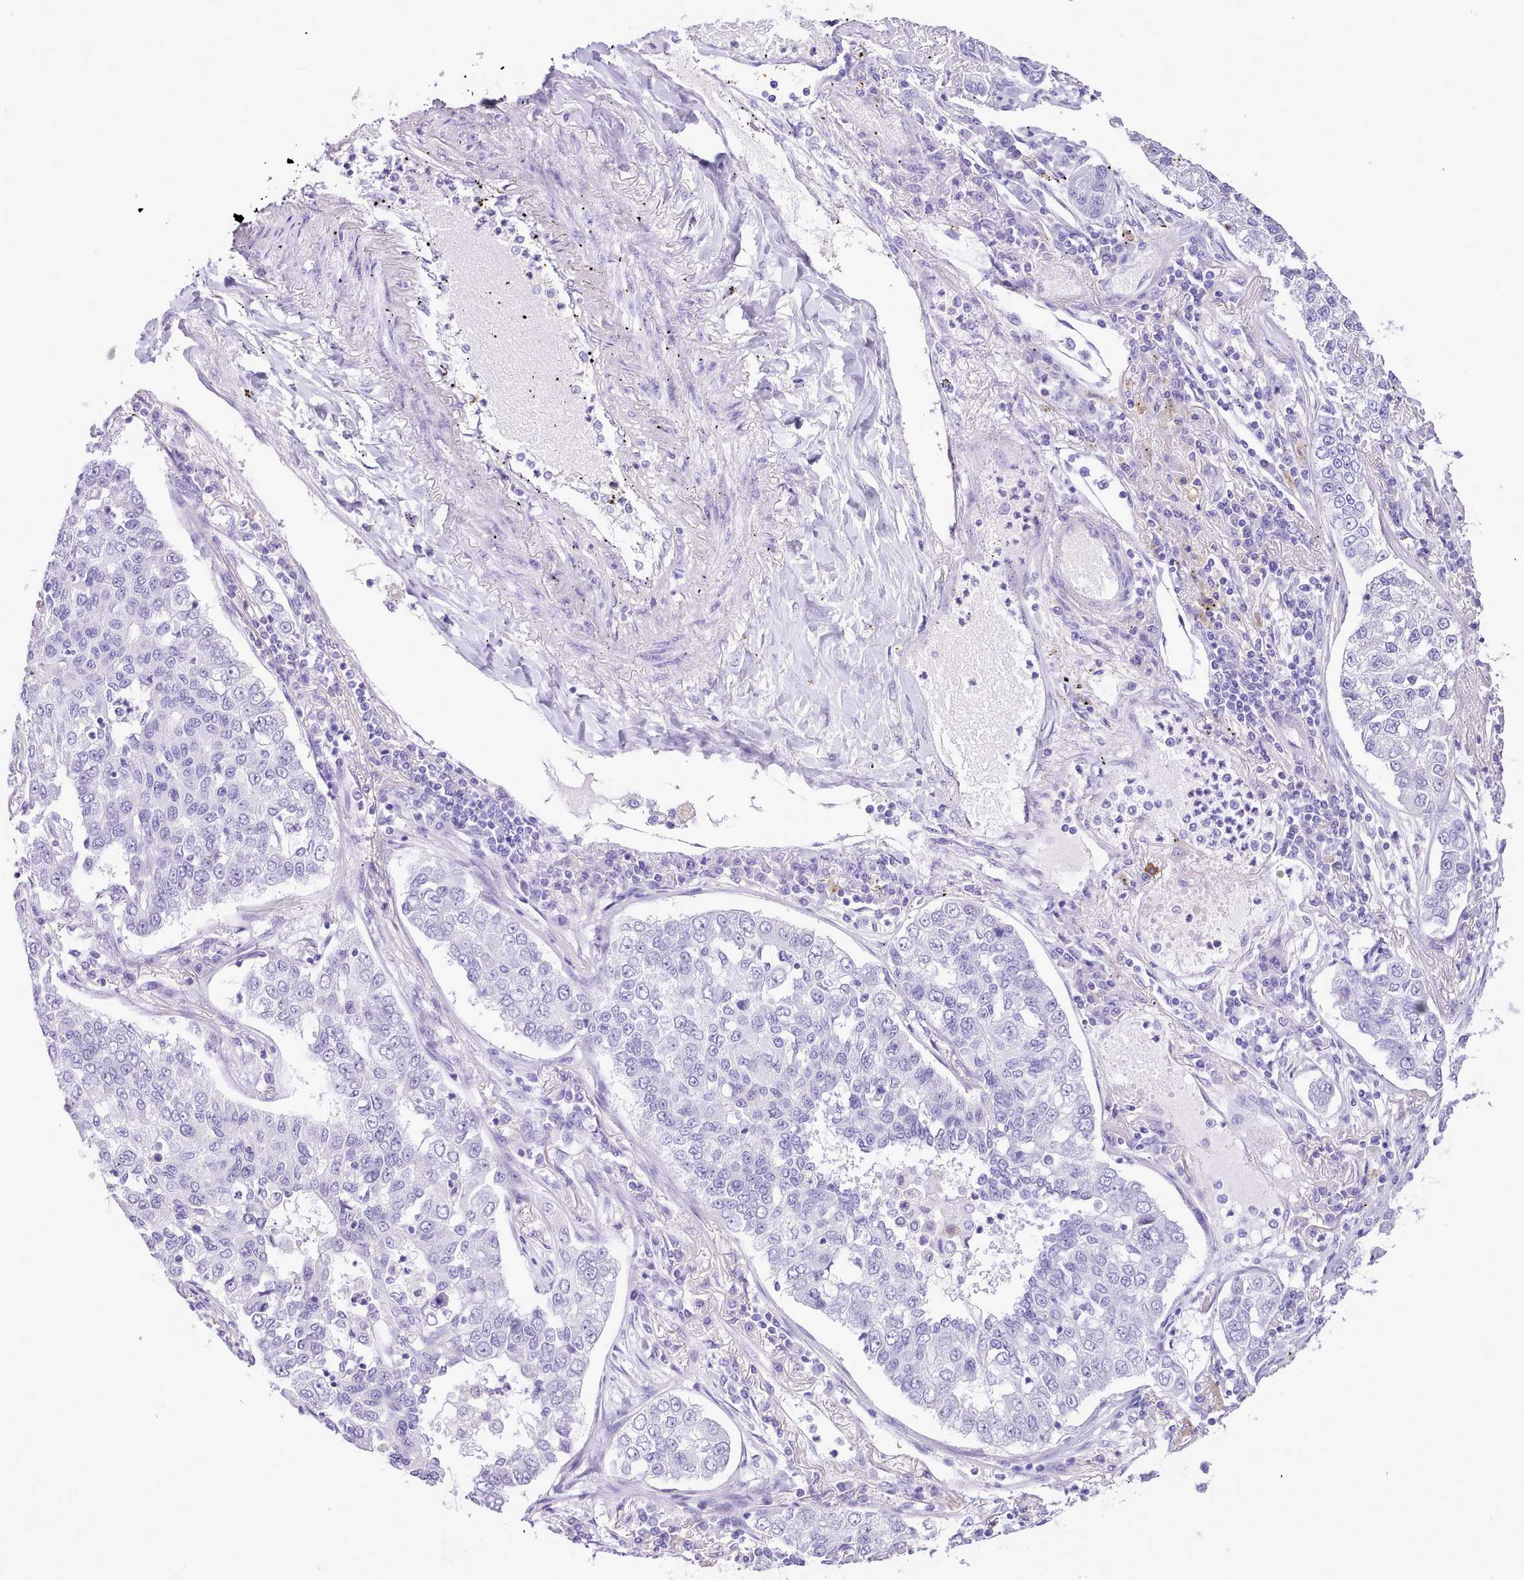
{"staining": {"intensity": "negative", "quantity": "none", "location": "none"}, "tissue": "lung cancer", "cell_type": "Tumor cells", "image_type": "cancer", "snomed": [{"axis": "morphology", "description": "Adenocarcinoma, NOS"}, {"axis": "topography", "description": "Lung"}], "caption": "DAB immunohistochemical staining of human adenocarcinoma (lung) shows no significant positivity in tumor cells. (Immunohistochemistry, brightfield microscopy, high magnification).", "gene": "LRRC37A", "patient": {"sex": "male", "age": 49}}